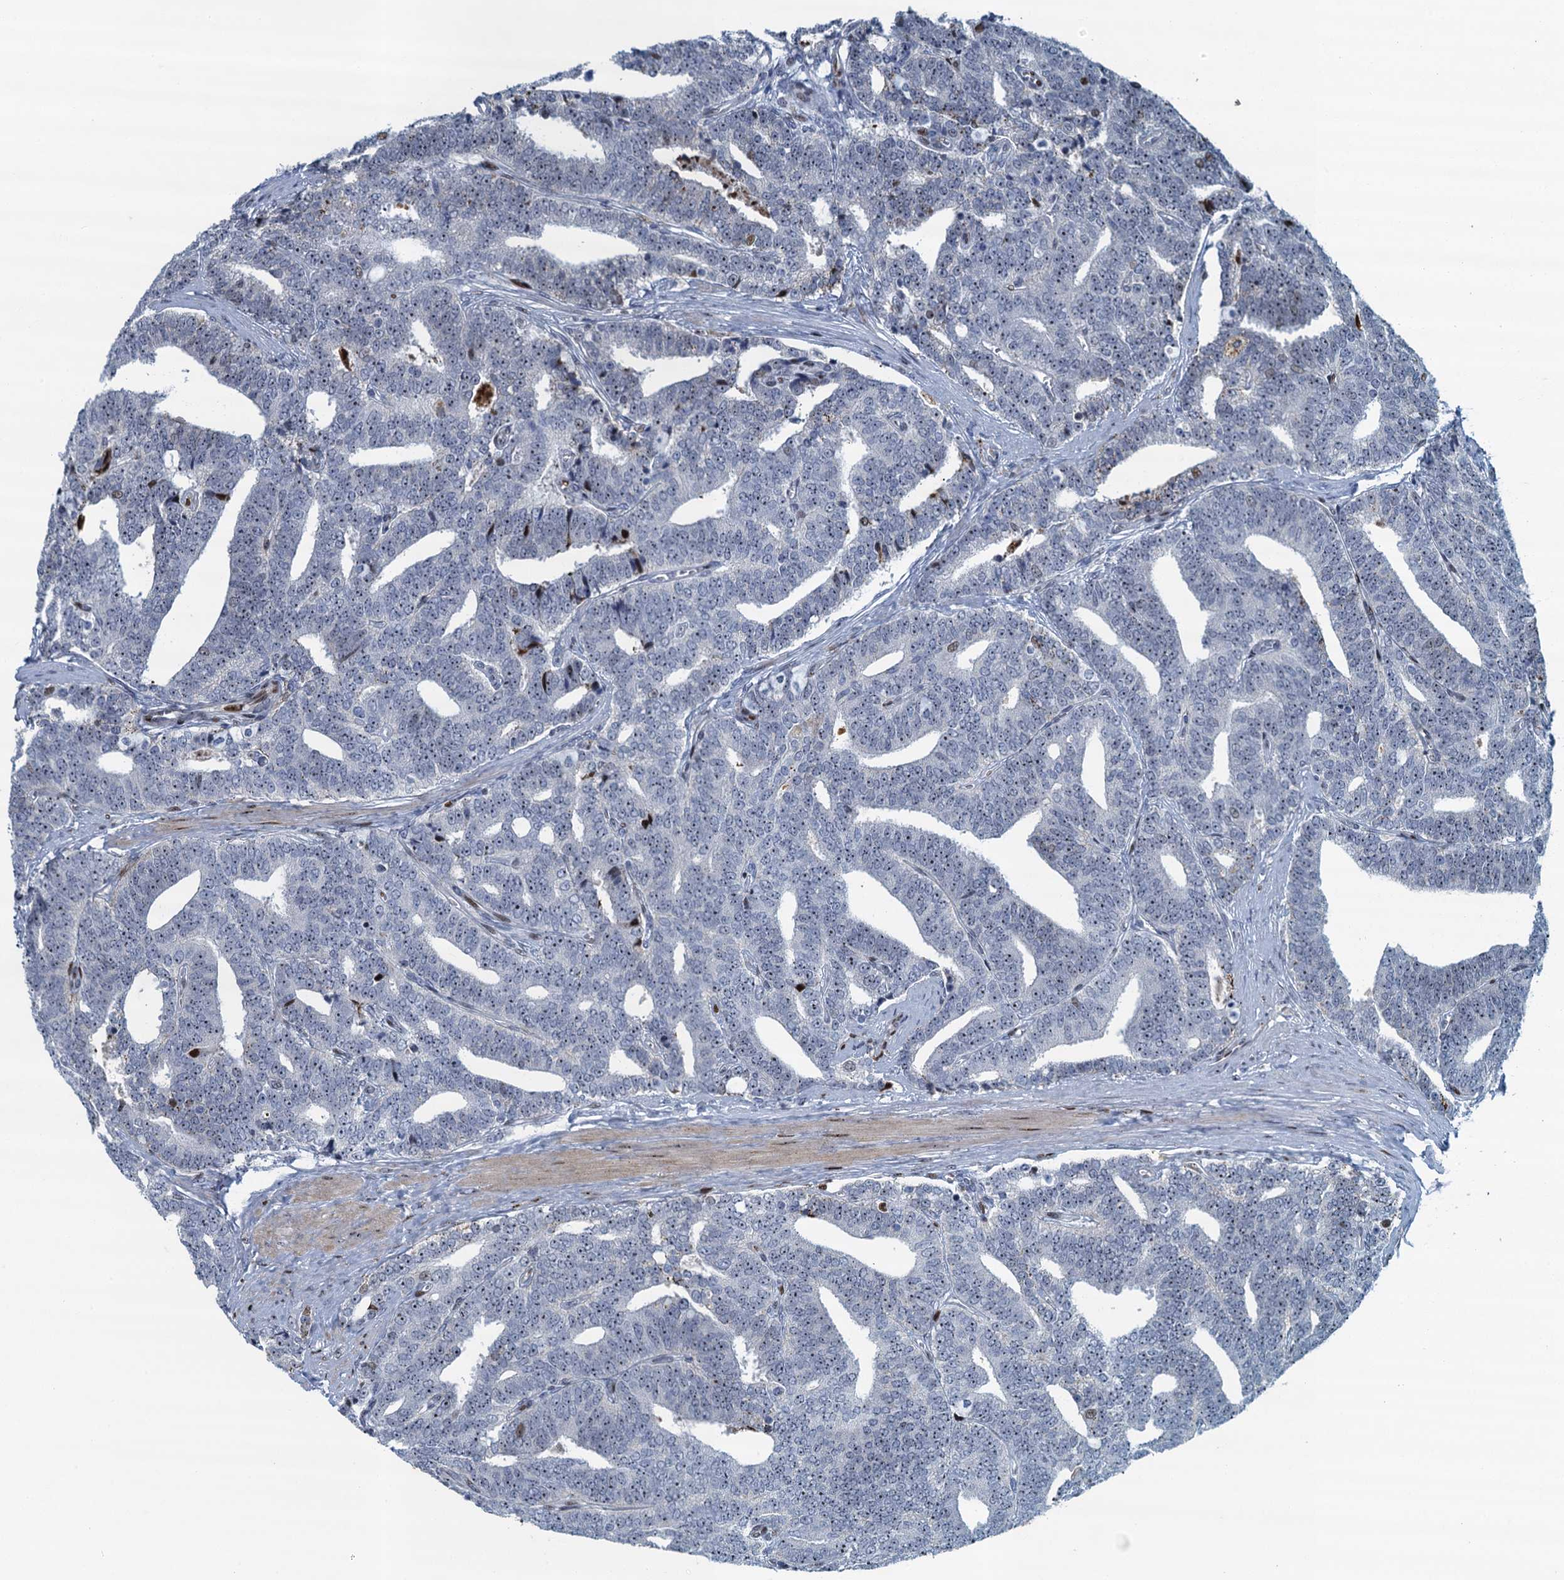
{"staining": {"intensity": "negative", "quantity": "none", "location": "none"}, "tissue": "prostate cancer", "cell_type": "Tumor cells", "image_type": "cancer", "snomed": [{"axis": "morphology", "description": "Adenocarcinoma, High grade"}, {"axis": "topography", "description": "Prostate and seminal vesicle, NOS"}], "caption": "An IHC micrograph of high-grade adenocarcinoma (prostate) is shown. There is no staining in tumor cells of high-grade adenocarcinoma (prostate). The staining is performed using DAB (3,3'-diaminobenzidine) brown chromogen with nuclei counter-stained in using hematoxylin.", "gene": "ANKRD13D", "patient": {"sex": "male", "age": 67}}